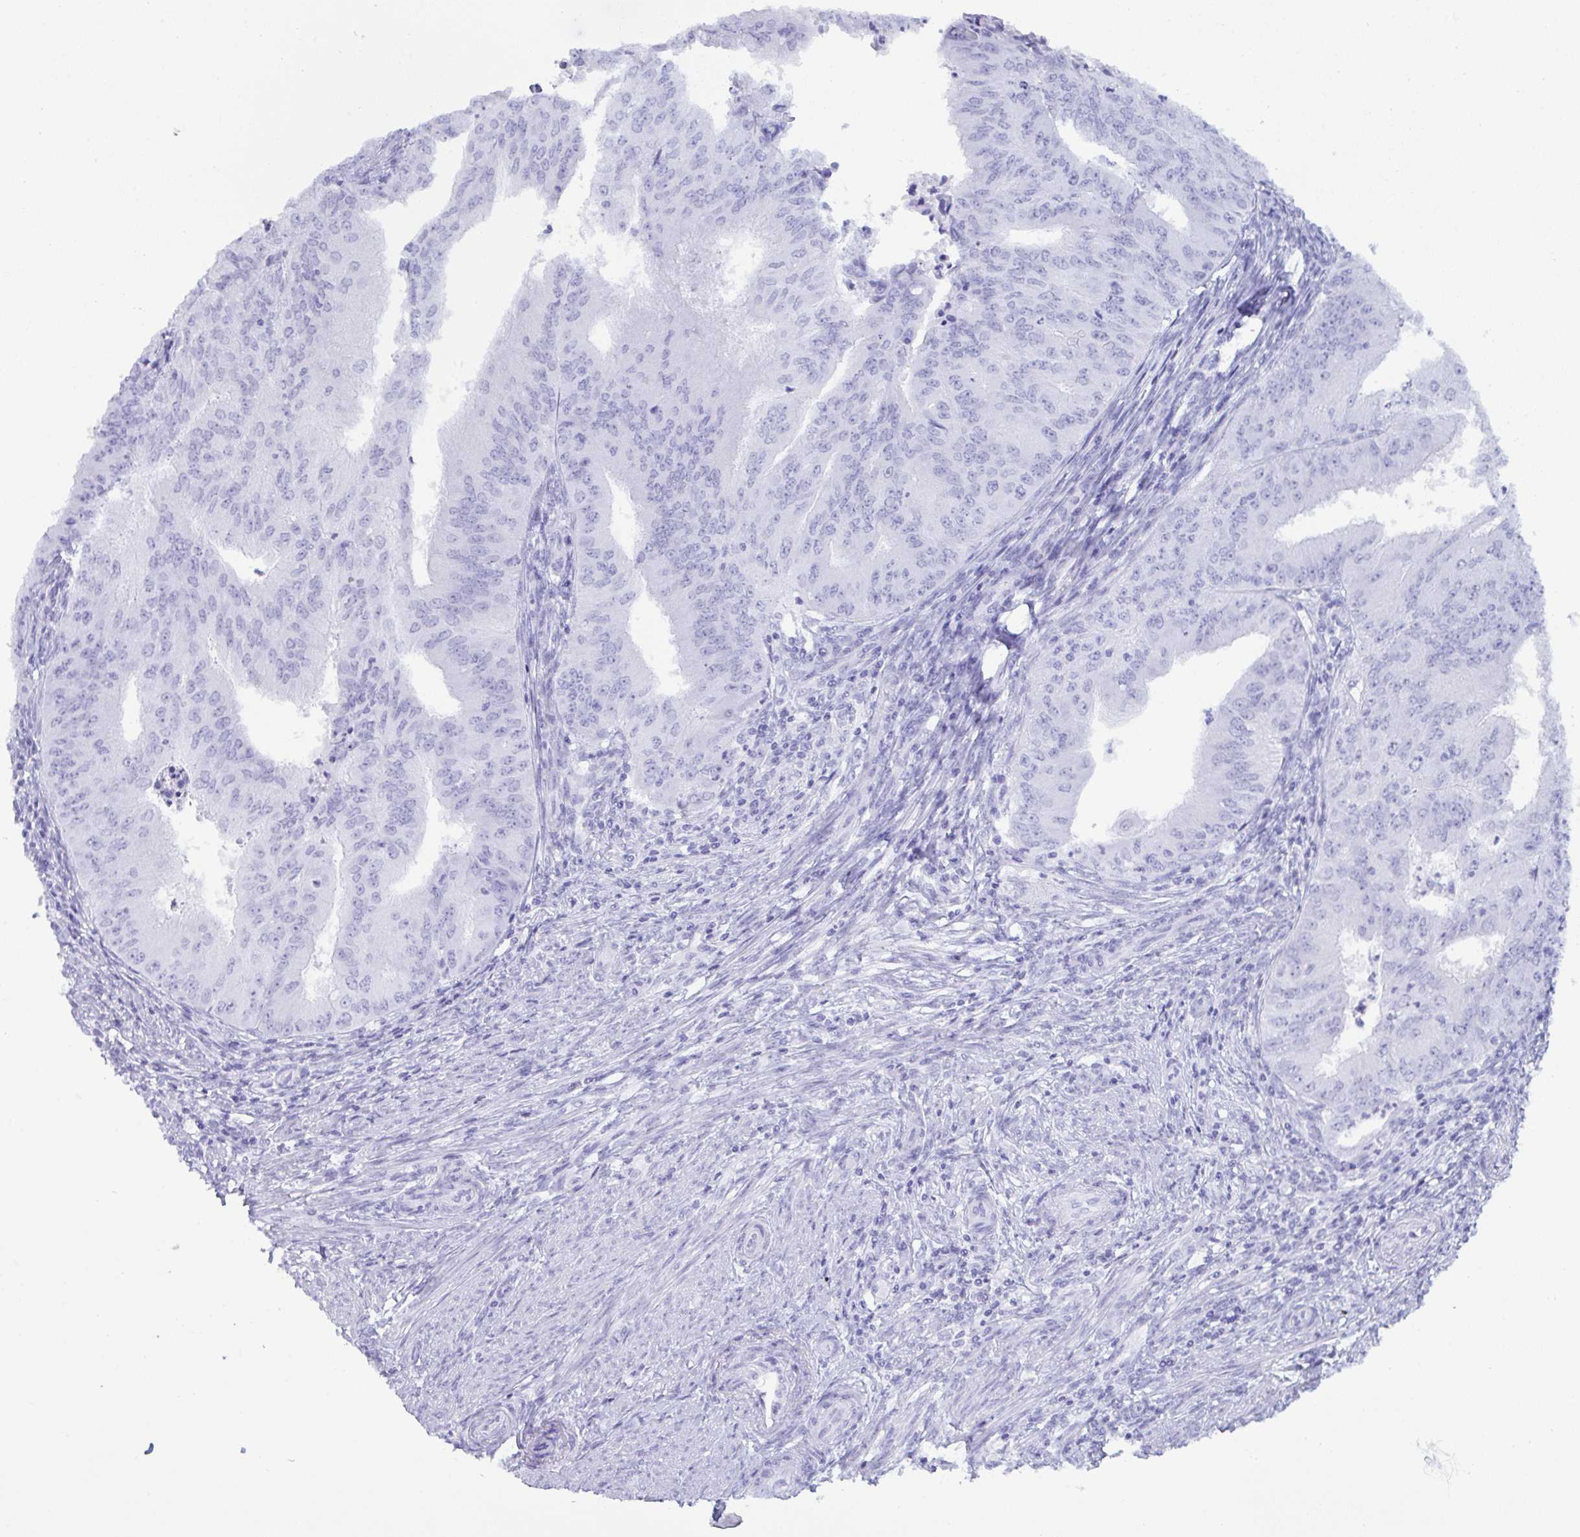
{"staining": {"intensity": "negative", "quantity": "none", "location": "none"}, "tissue": "endometrial cancer", "cell_type": "Tumor cells", "image_type": "cancer", "snomed": [{"axis": "morphology", "description": "Adenocarcinoma, NOS"}, {"axis": "topography", "description": "Endometrium"}], "caption": "DAB immunohistochemical staining of human adenocarcinoma (endometrial) demonstrates no significant expression in tumor cells.", "gene": "MRGPRG", "patient": {"sex": "female", "age": 50}}